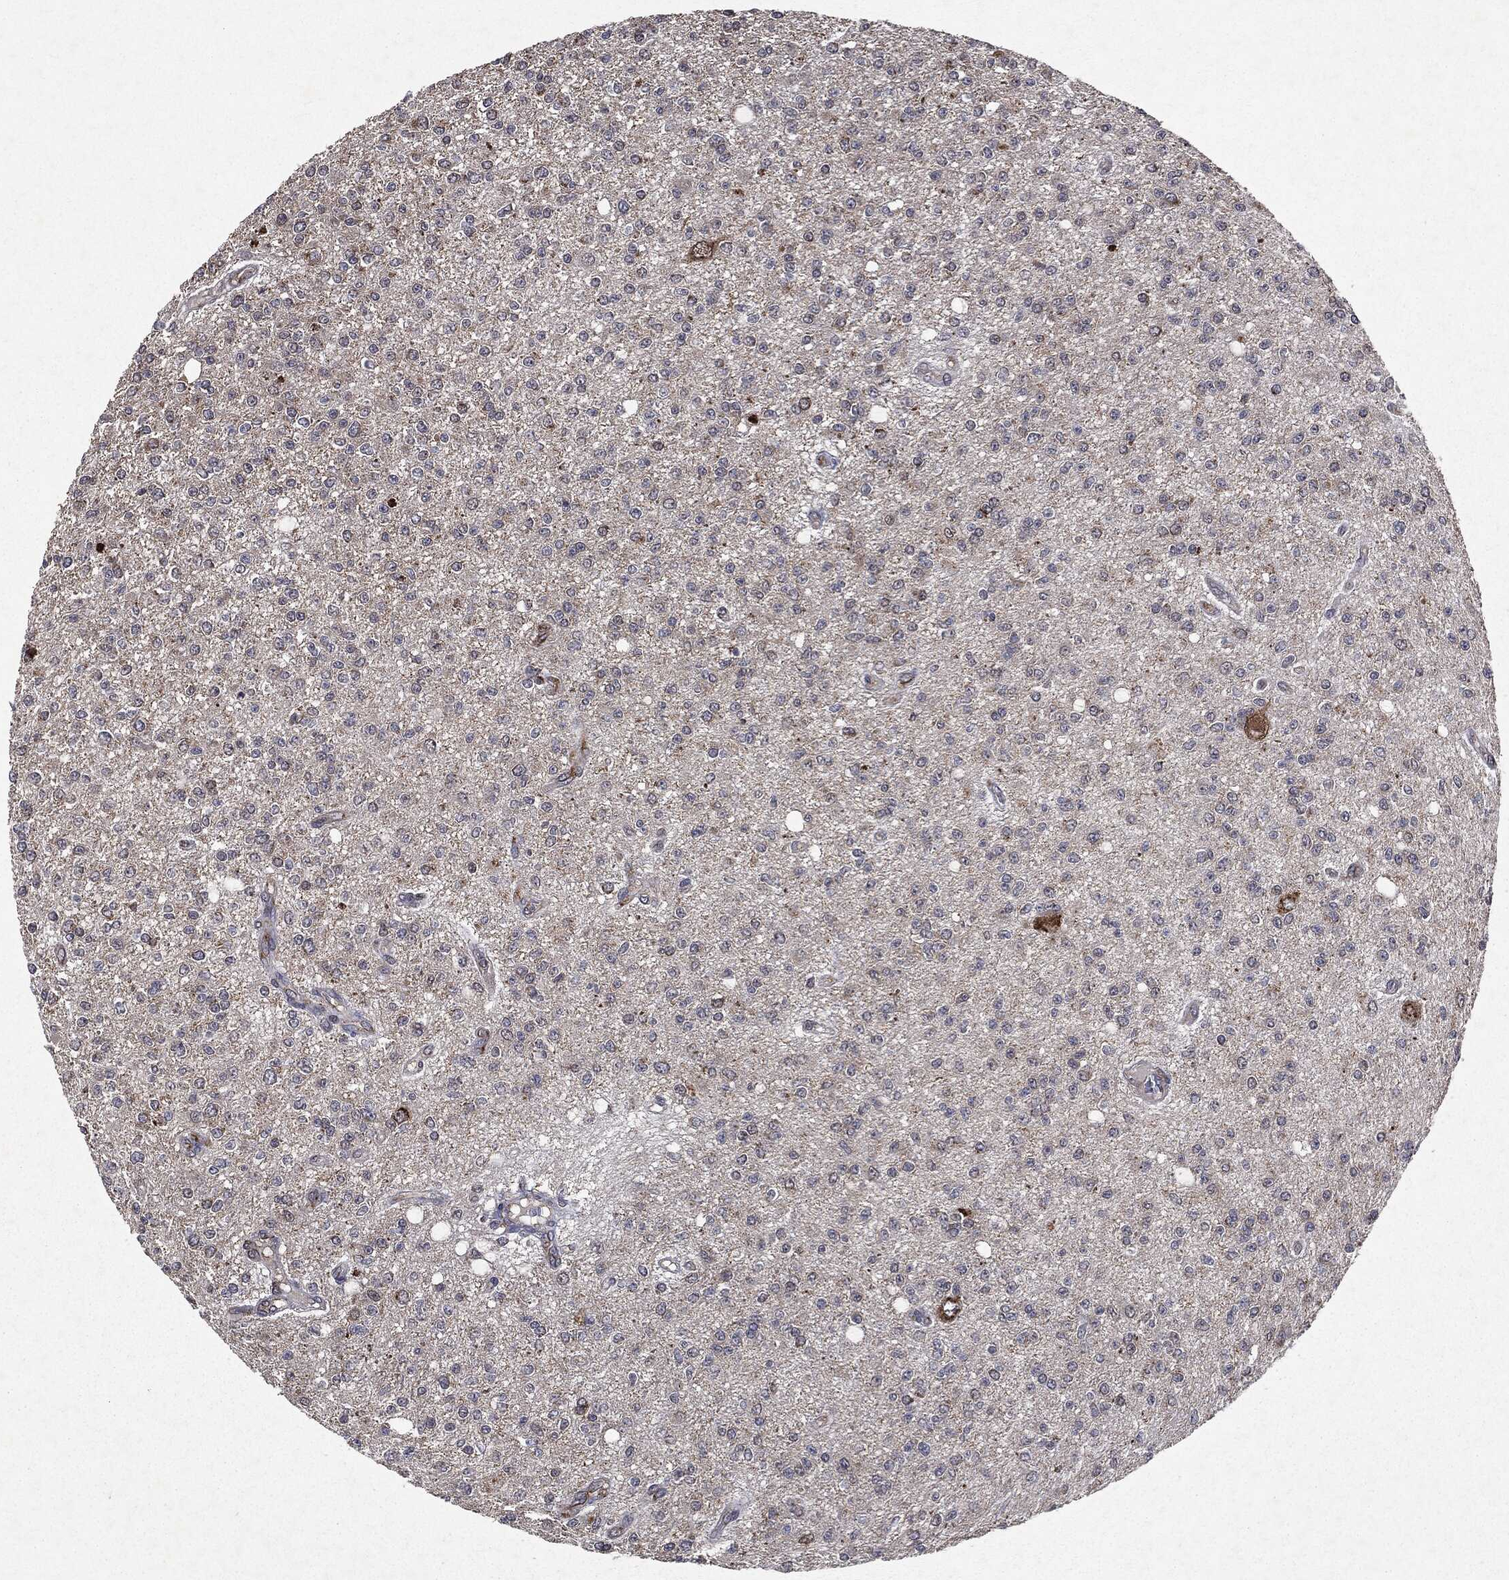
{"staining": {"intensity": "moderate", "quantity": "<25%", "location": "cytoplasmic/membranous"}, "tissue": "glioma", "cell_type": "Tumor cells", "image_type": "cancer", "snomed": [{"axis": "morphology", "description": "Glioma, malignant, Low grade"}, {"axis": "topography", "description": "Brain"}], "caption": "Malignant low-grade glioma stained for a protein exhibits moderate cytoplasmic/membranous positivity in tumor cells. (Brightfield microscopy of DAB IHC at high magnification).", "gene": "PLPPR2", "patient": {"sex": "male", "age": 67}}